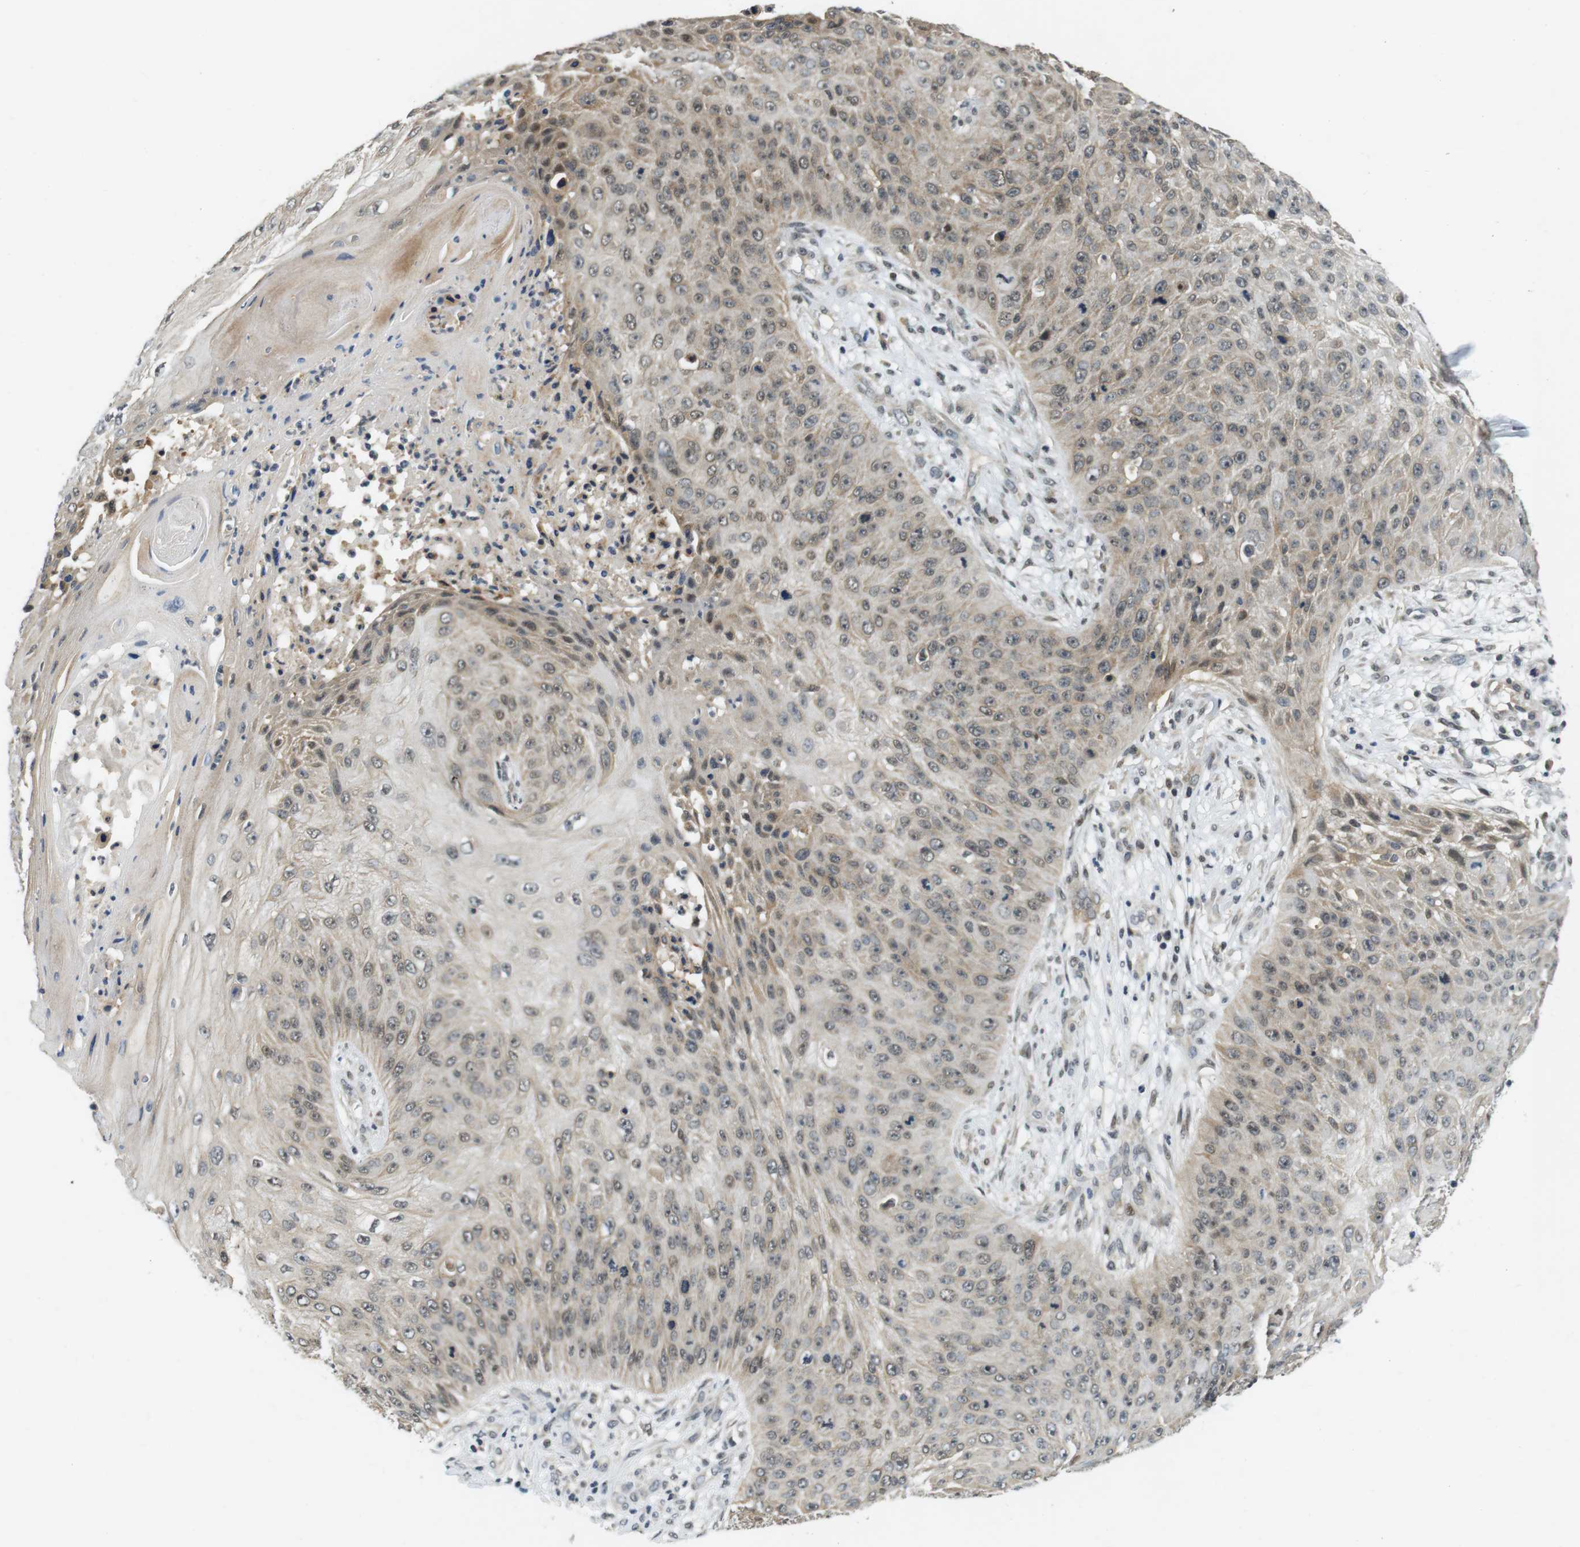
{"staining": {"intensity": "weak", "quantity": ">75%", "location": "cytoplasmic/membranous,nuclear"}, "tissue": "skin cancer", "cell_type": "Tumor cells", "image_type": "cancer", "snomed": [{"axis": "morphology", "description": "Squamous cell carcinoma, NOS"}, {"axis": "topography", "description": "Skin"}], "caption": "IHC image of neoplastic tissue: human squamous cell carcinoma (skin) stained using immunohistochemistry shows low levels of weak protein expression localized specifically in the cytoplasmic/membranous and nuclear of tumor cells, appearing as a cytoplasmic/membranous and nuclear brown color.", "gene": "BRD4", "patient": {"sex": "female", "age": 80}}